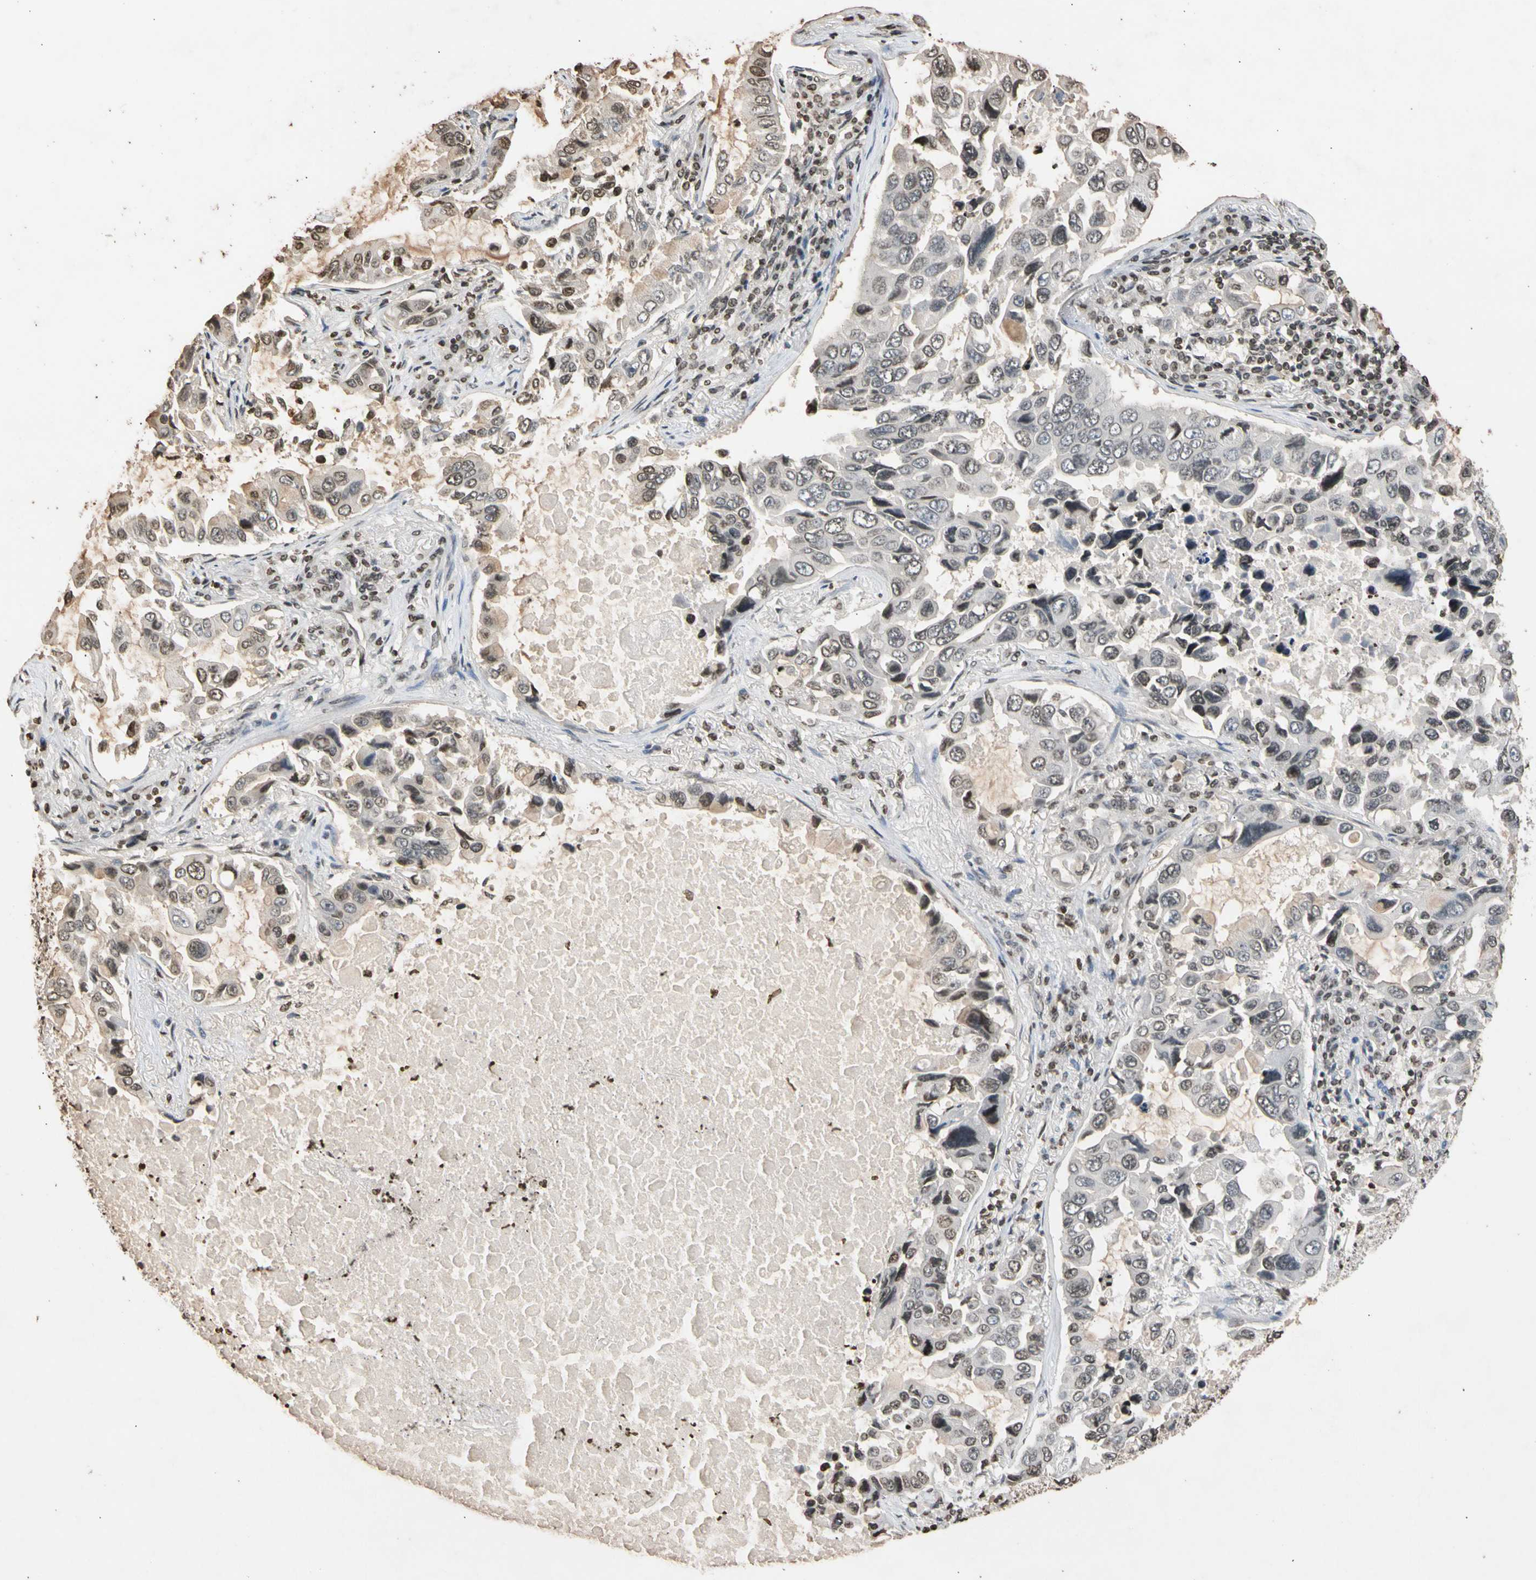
{"staining": {"intensity": "weak", "quantity": "25%-75%", "location": "cytoplasmic/membranous"}, "tissue": "lung cancer", "cell_type": "Tumor cells", "image_type": "cancer", "snomed": [{"axis": "morphology", "description": "Adenocarcinoma, NOS"}, {"axis": "topography", "description": "Lung"}], "caption": "Immunohistochemistry (DAB) staining of human lung cancer demonstrates weak cytoplasmic/membranous protein expression in about 25%-75% of tumor cells.", "gene": "GPX4", "patient": {"sex": "male", "age": 64}}